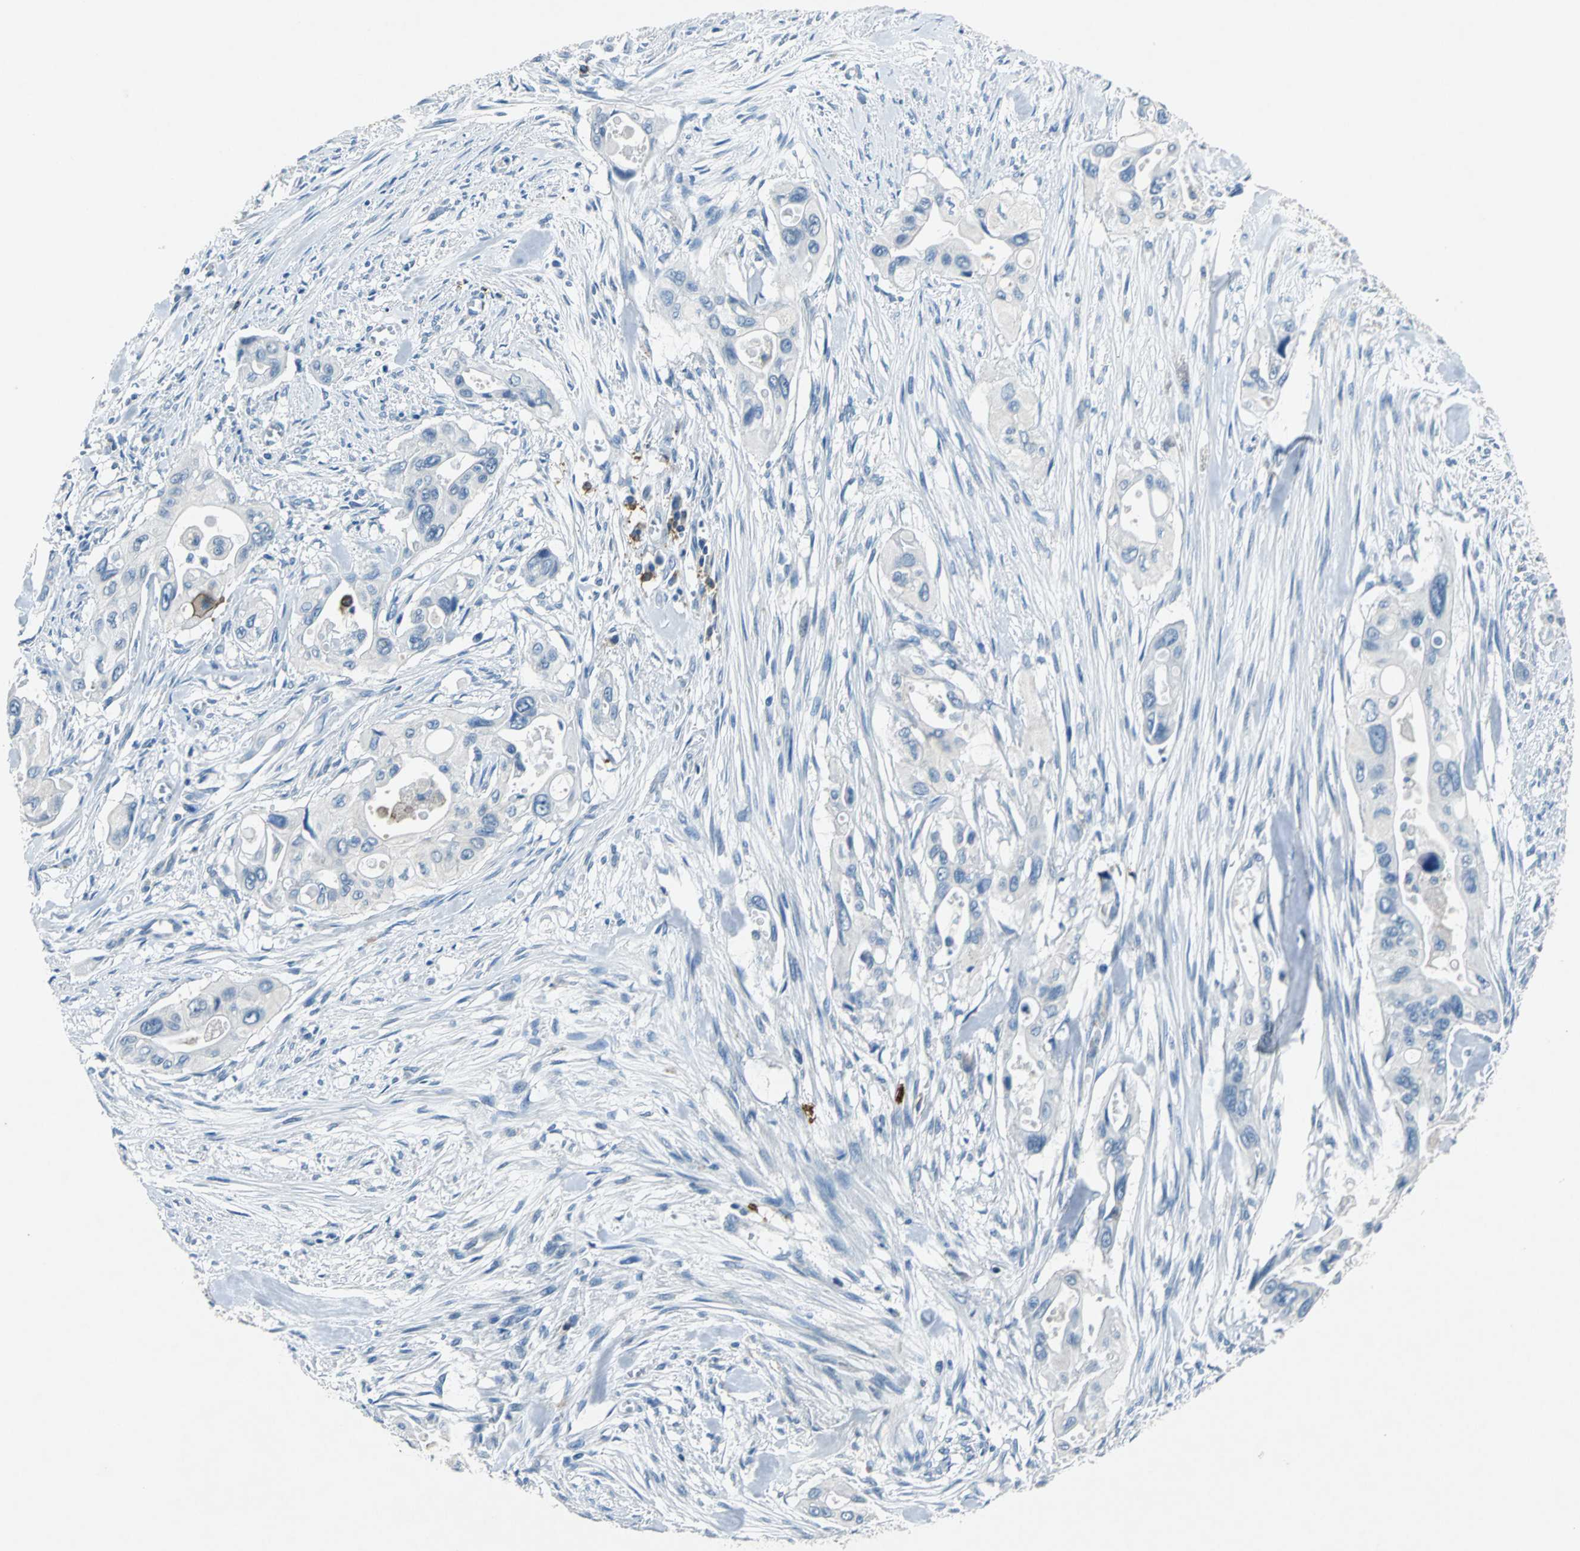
{"staining": {"intensity": "negative", "quantity": "none", "location": "none"}, "tissue": "pancreatic cancer", "cell_type": "Tumor cells", "image_type": "cancer", "snomed": [{"axis": "morphology", "description": "Adenocarcinoma, NOS"}, {"axis": "topography", "description": "Pancreas"}], "caption": "High power microscopy image of an immunohistochemistry (IHC) micrograph of pancreatic cancer, revealing no significant expression in tumor cells.", "gene": "RPS13", "patient": {"sex": "male", "age": 77}}